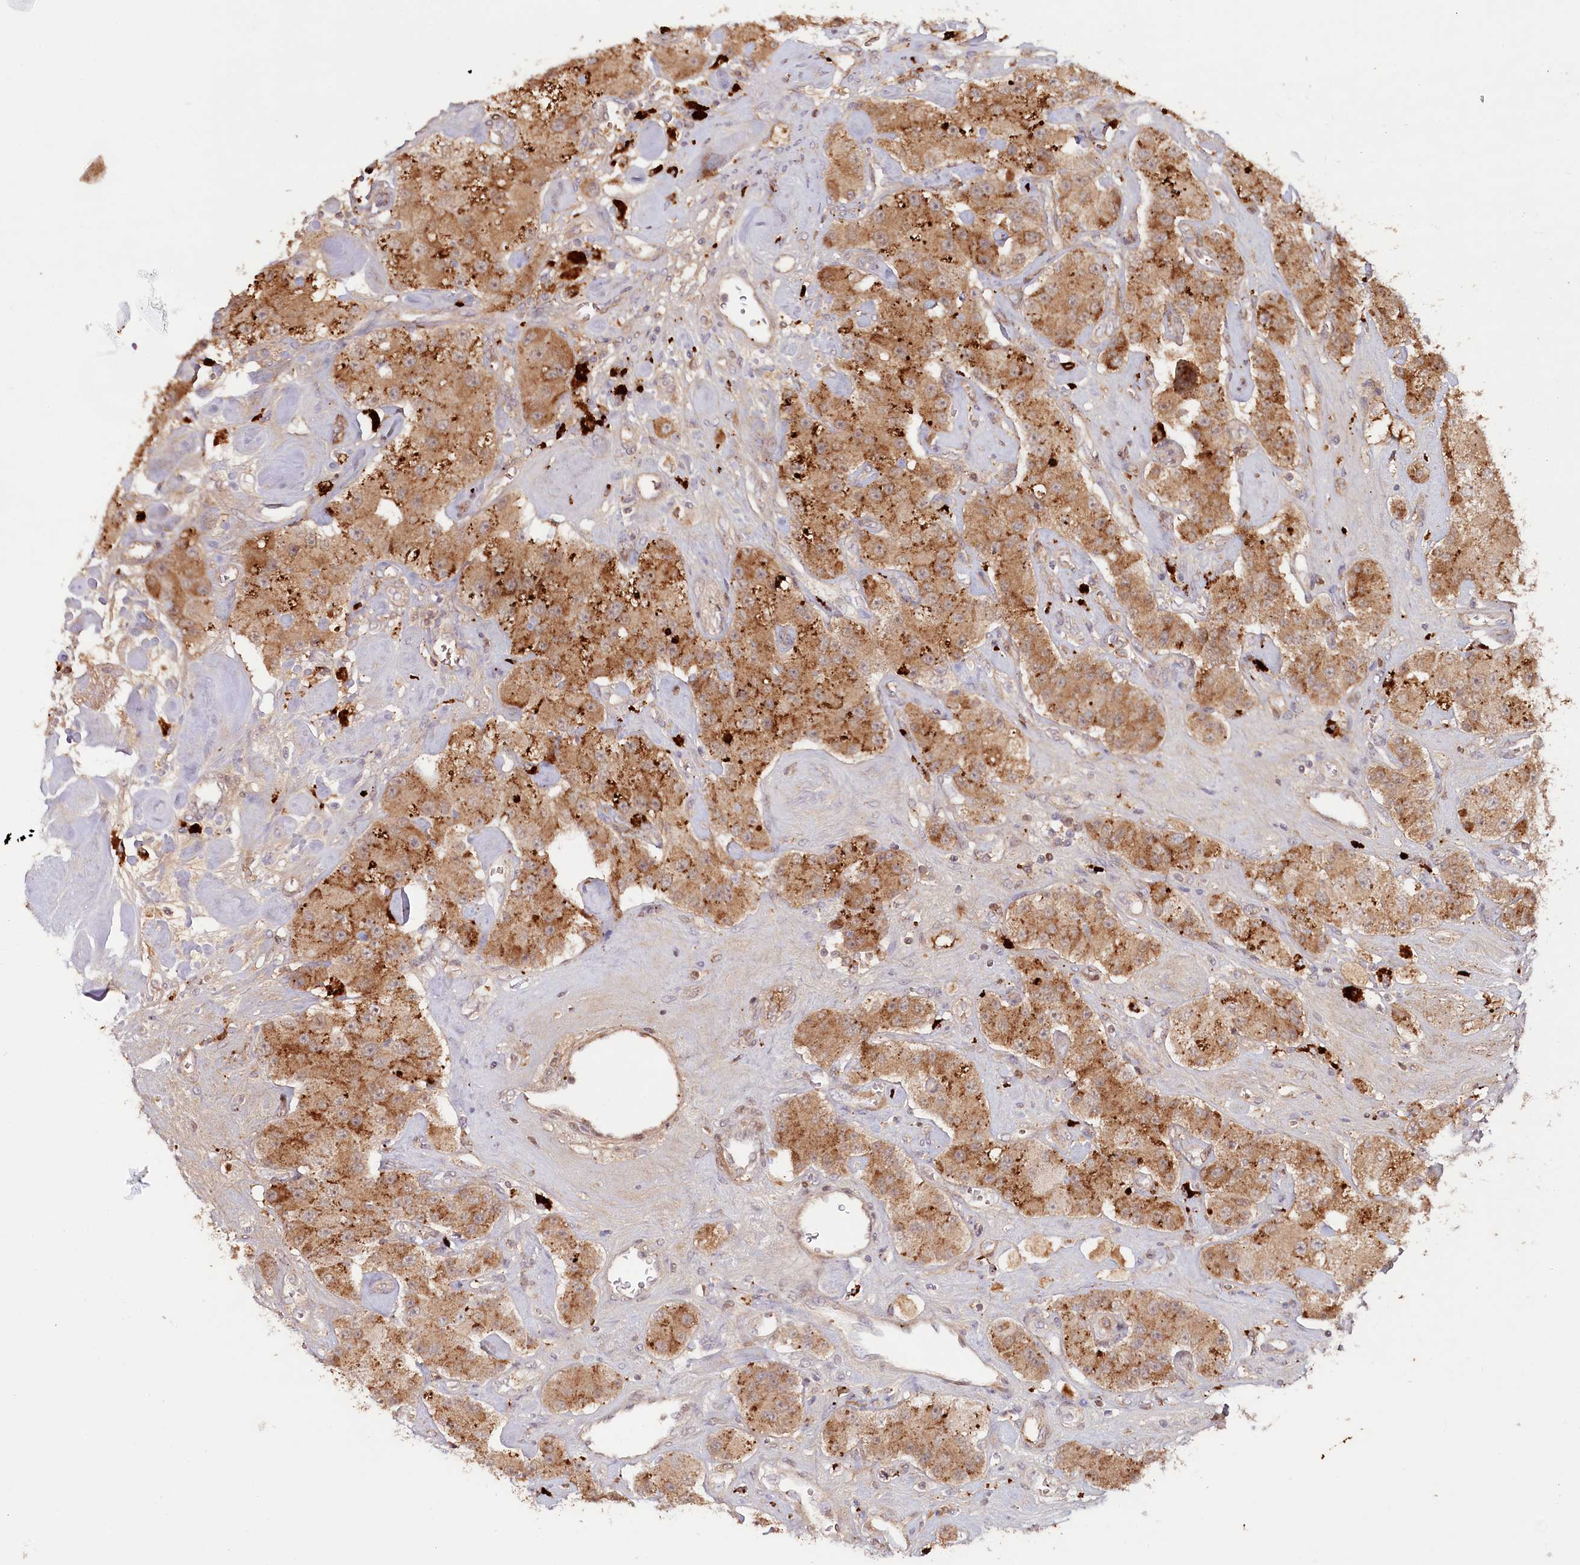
{"staining": {"intensity": "moderate", "quantity": ">75%", "location": "cytoplasmic/membranous"}, "tissue": "carcinoid", "cell_type": "Tumor cells", "image_type": "cancer", "snomed": [{"axis": "morphology", "description": "Carcinoid, malignant, NOS"}, {"axis": "topography", "description": "Pancreas"}], "caption": "Human carcinoid (malignant) stained for a protein (brown) demonstrates moderate cytoplasmic/membranous positive staining in approximately >75% of tumor cells.", "gene": "PSAPL1", "patient": {"sex": "male", "age": 41}}